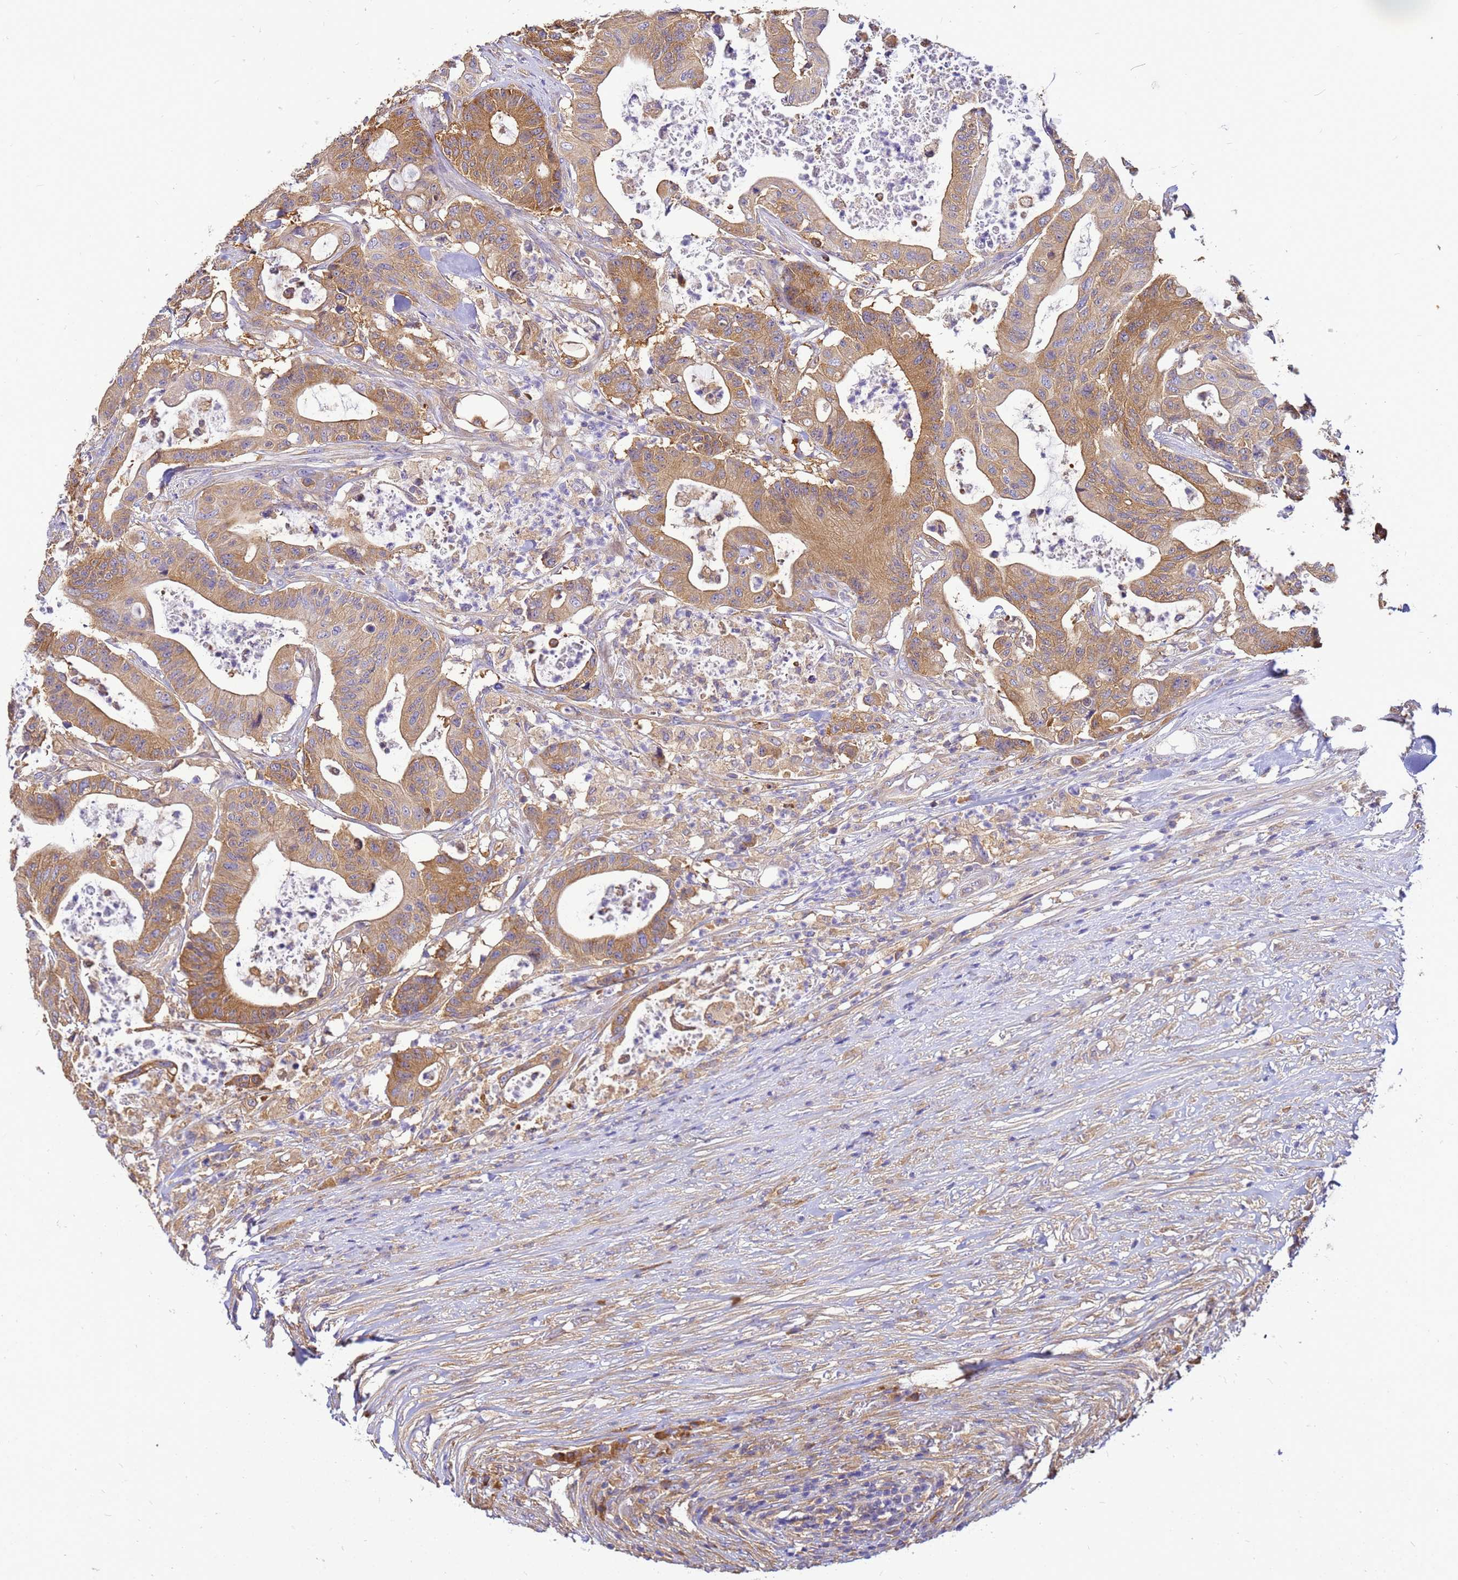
{"staining": {"intensity": "moderate", "quantity": ">75%", "location": "cytoplasmic/membranous"}, "tissue": "colorectal cancer", "cell_type": "Tumor cells", "image_type": "cancer", "snomed": [{"axis": "morphology", "description": "Adenocarcinoma, NOS"}, {"axis": "topography", "description": "Colon"}], "caption": "A micrograph showing moderate cytoplasmic/membranous positivity in about >75% of tumor cells in adenocarcinoma (colorectal), as visualized by brown immunohistochemical staining.", "gene": "NARS1", "patient": {"sex": "female", "age": 84}}